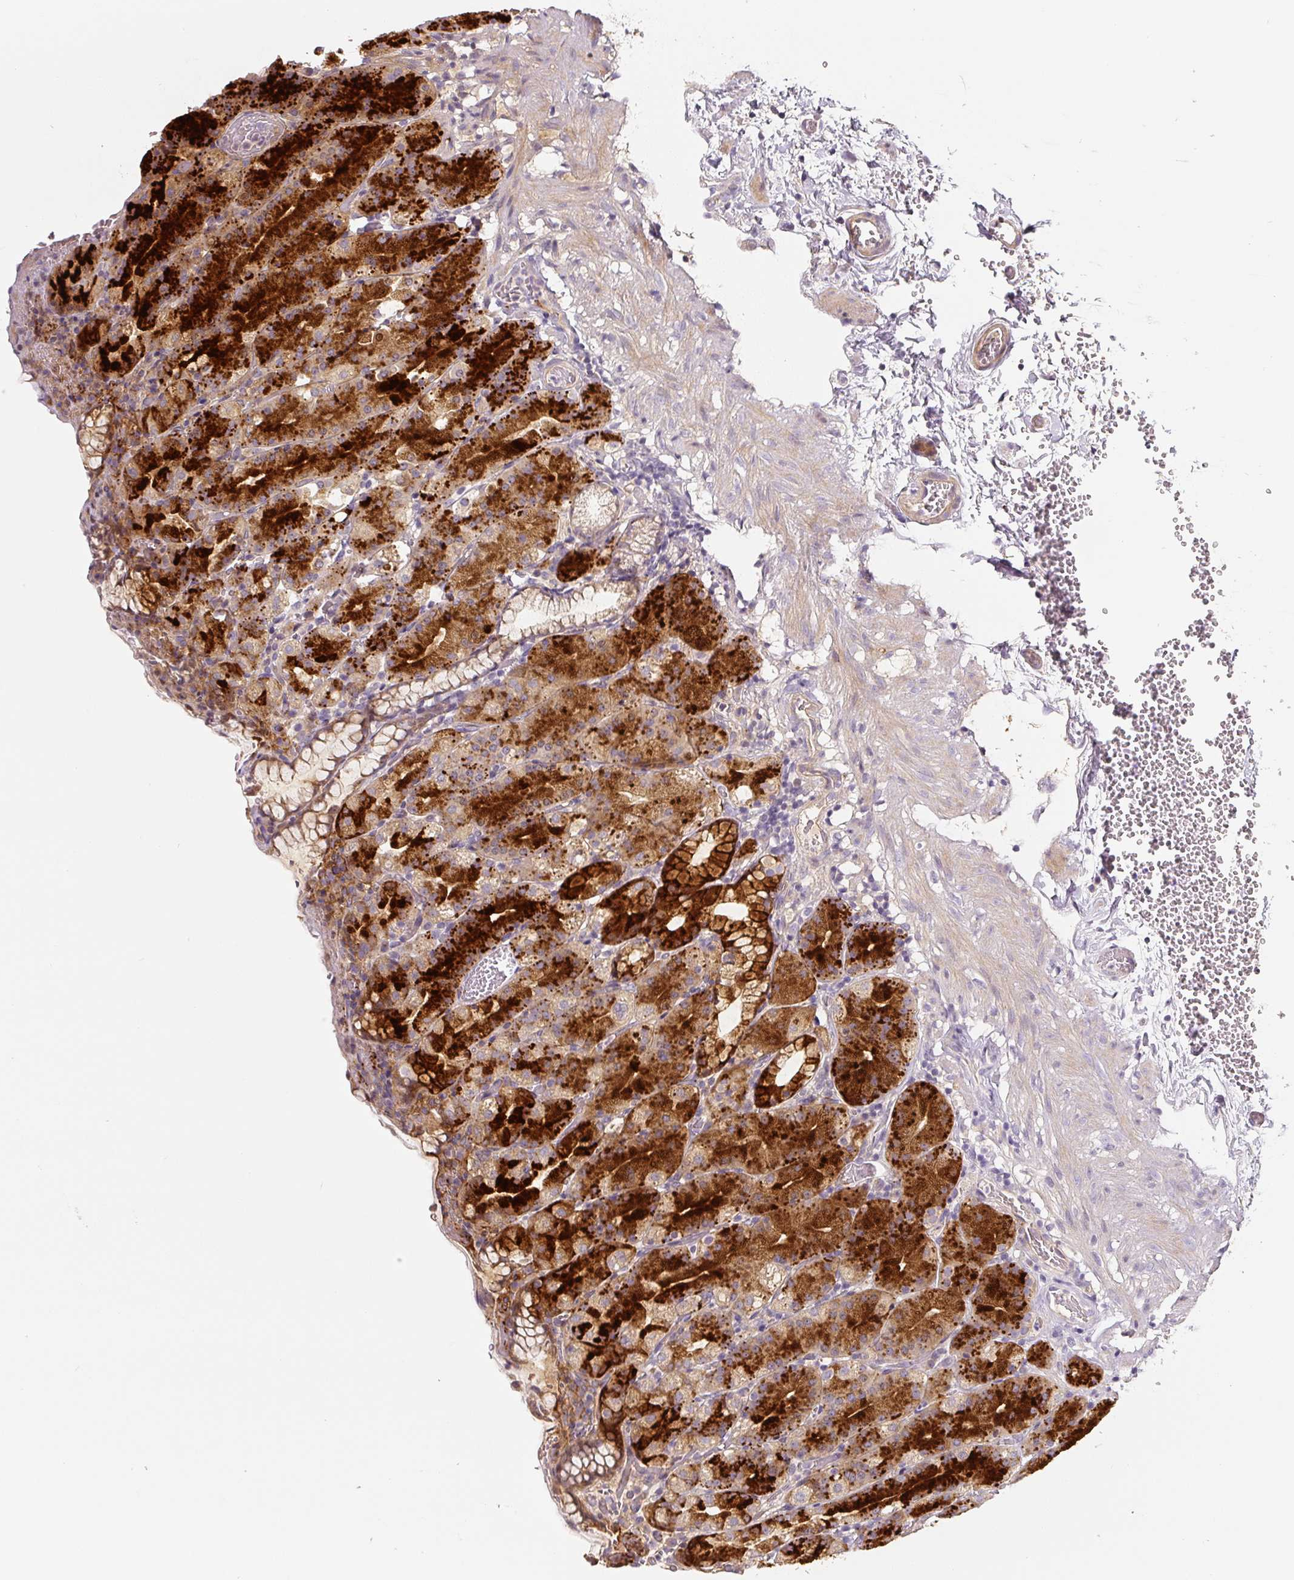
{"staining": {"intensity": "strong", "quantity": "25%-75%", "location": "cytoplasmic/membranous"}, "tissue": "stomach", "cell_type": "Glandular cells", "image_type": "normal", "snomed": [{"axis": "morphology", "description": "Normal tissue, NOS"}, {"axis": "topography", "description": "Stomach, upper"}], "caption": "Protein analysis of normal stomach displays strong cytoplasmic/membranous staining in about 25%-75% of glandular cells.", "gene": "PWWP3B", "patient": {"sex": "female", "age": 81}}